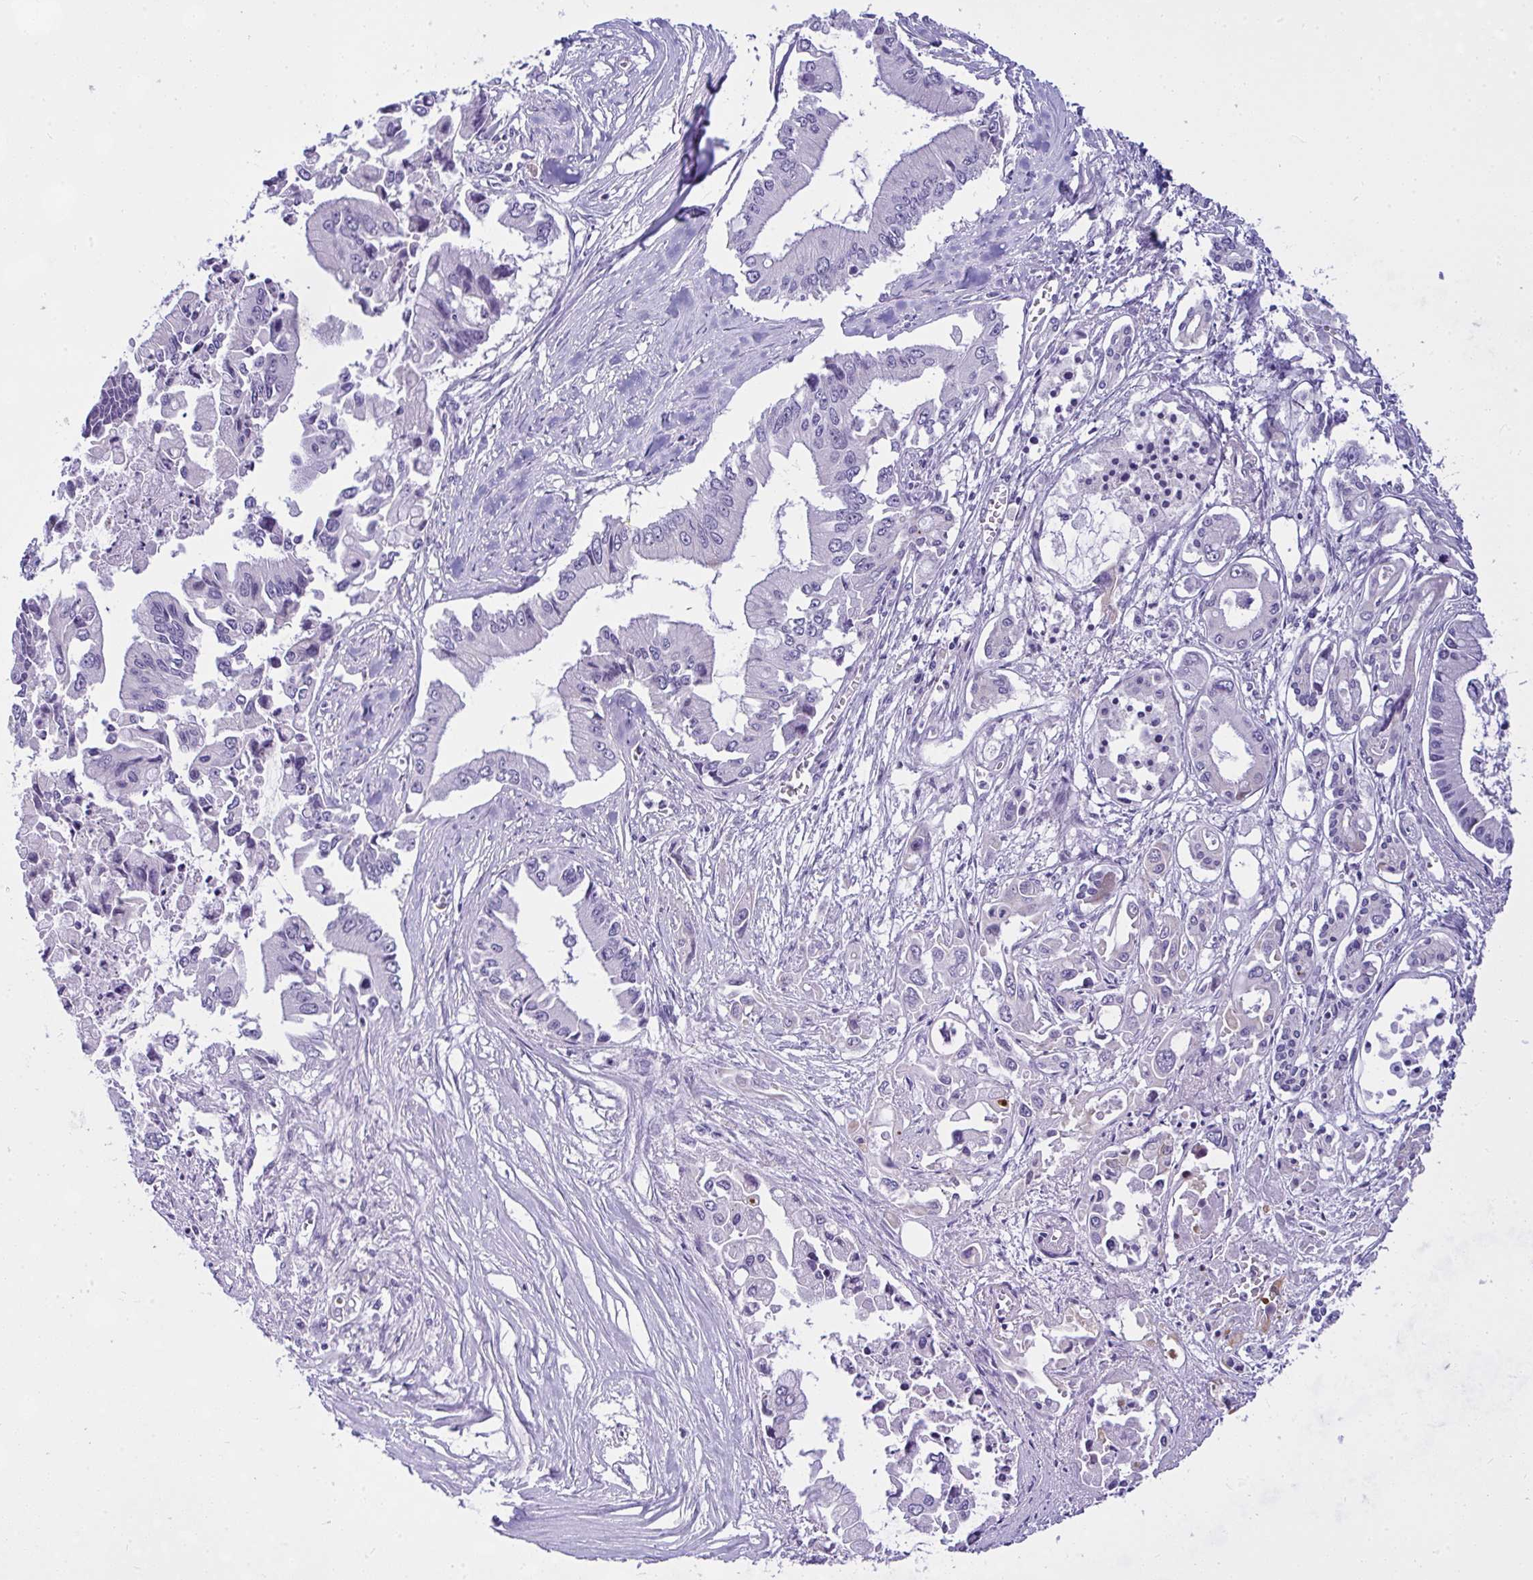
{"staining": {"intensity": "negative", "quantity": "none", "location": "none"}, "tissue": "pancreatic cancer", "cell_type": "Tumor cells", "image_type": "cancer", "snomed": [{"axis": "morphology", "description": "Adenocarcinoma, NOS"}, {"axis": "topography", "description": "Pancreas"}], "caption": "The immunohistochemistry (IHC) photomicrograph has no significant staining in tumor cells of pancreatic adenocarcinoma tissue. (Immunohistochemistry (ihc), brightfield microscopy, high magnification).", "gene": "NFXL1", "patient": {"sex": "male", "age": 84}}